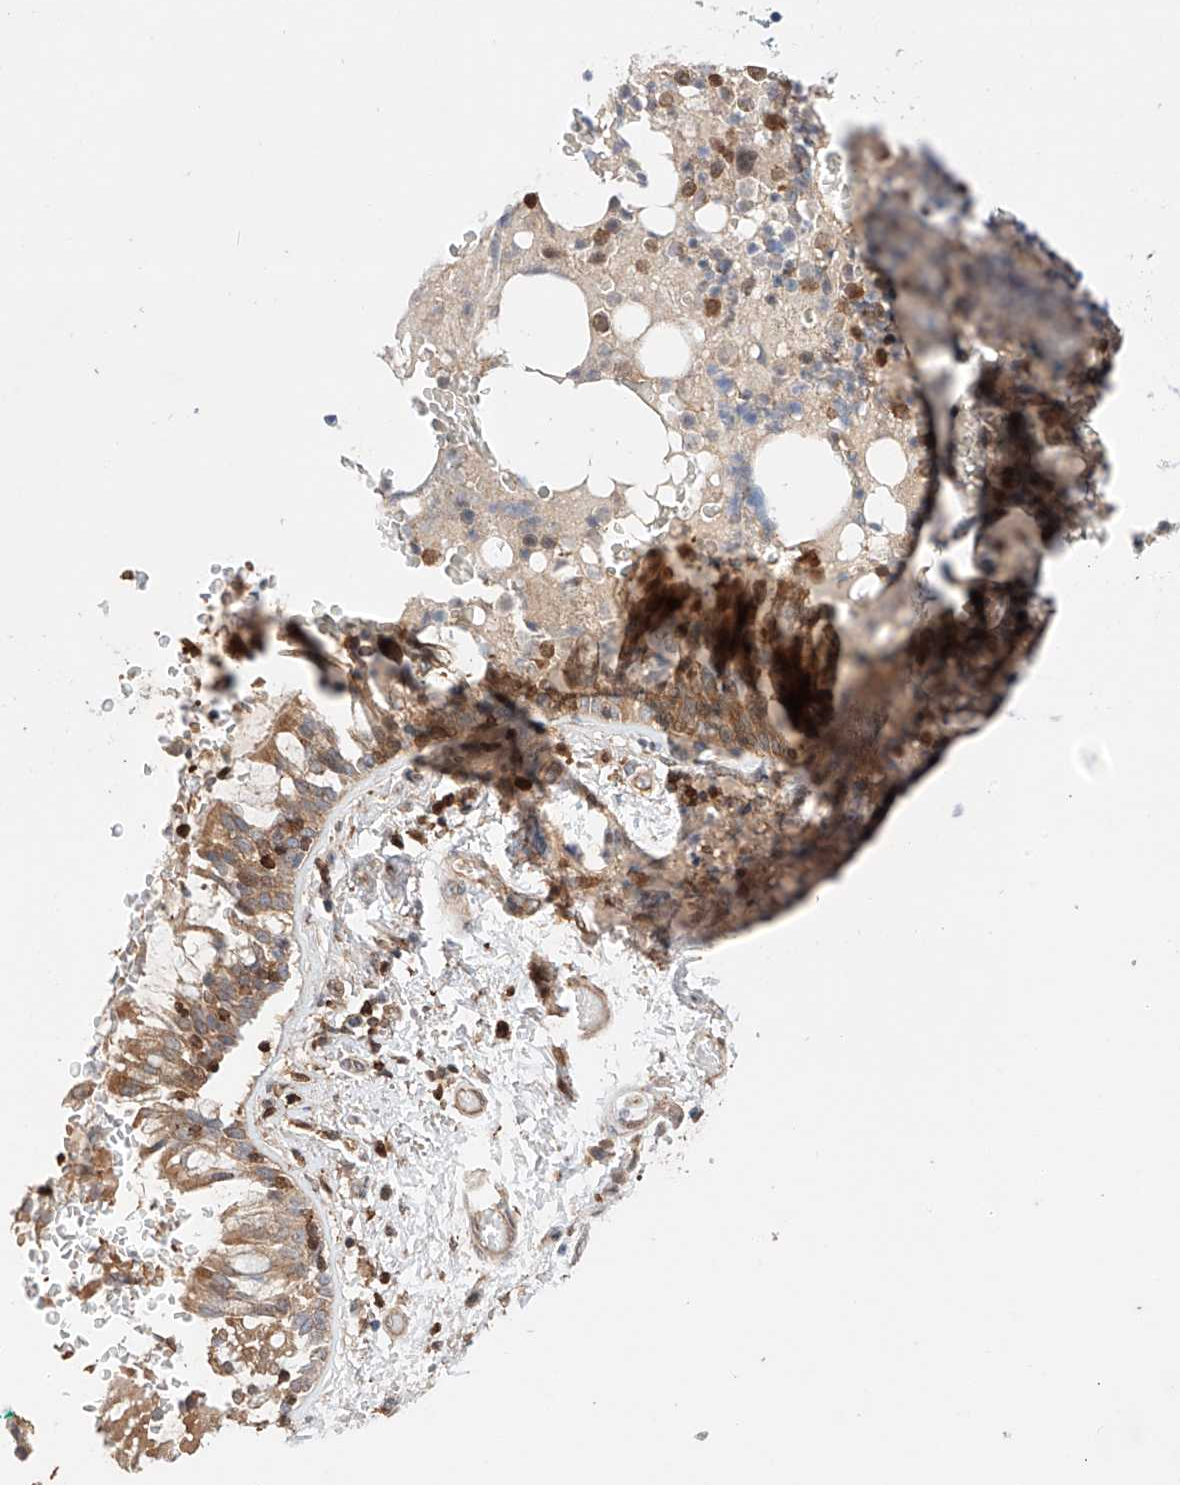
{"staining": {"intensity": "moderate", "quantity": ">75%", "location": "cytoplasmic/membranous"}, "tissue": "bronchus", "cell_type": "Respiratory epithelial cells", "image_type": "normal", "snomed": [{"axis": "morphology", "description": "Normal tissue, NOS"}, {"axis": "morphology", "description": "Squamous cell carcinoma, NOS"}, {"axis": "topography", "description": "Lymph node"}, {"axis": "topography", "description": "Bronchus"}, {"axis": "topography", "description": "Lung"}], "caption": "Brown immunohistochemical staining in unremarkable bronchus exhibits moderate cytoplasmic/membranous positivity in approximately >75% of respiratory epithelial cells. The protein is stained brown, and the nuclei are stained in blue (DAB (3,3'-diaminobenzidine) IHC with brightfield microscopy, high magnification).", "gene": "IGSF22", "patient": {"sex": "male", "age": 66}}